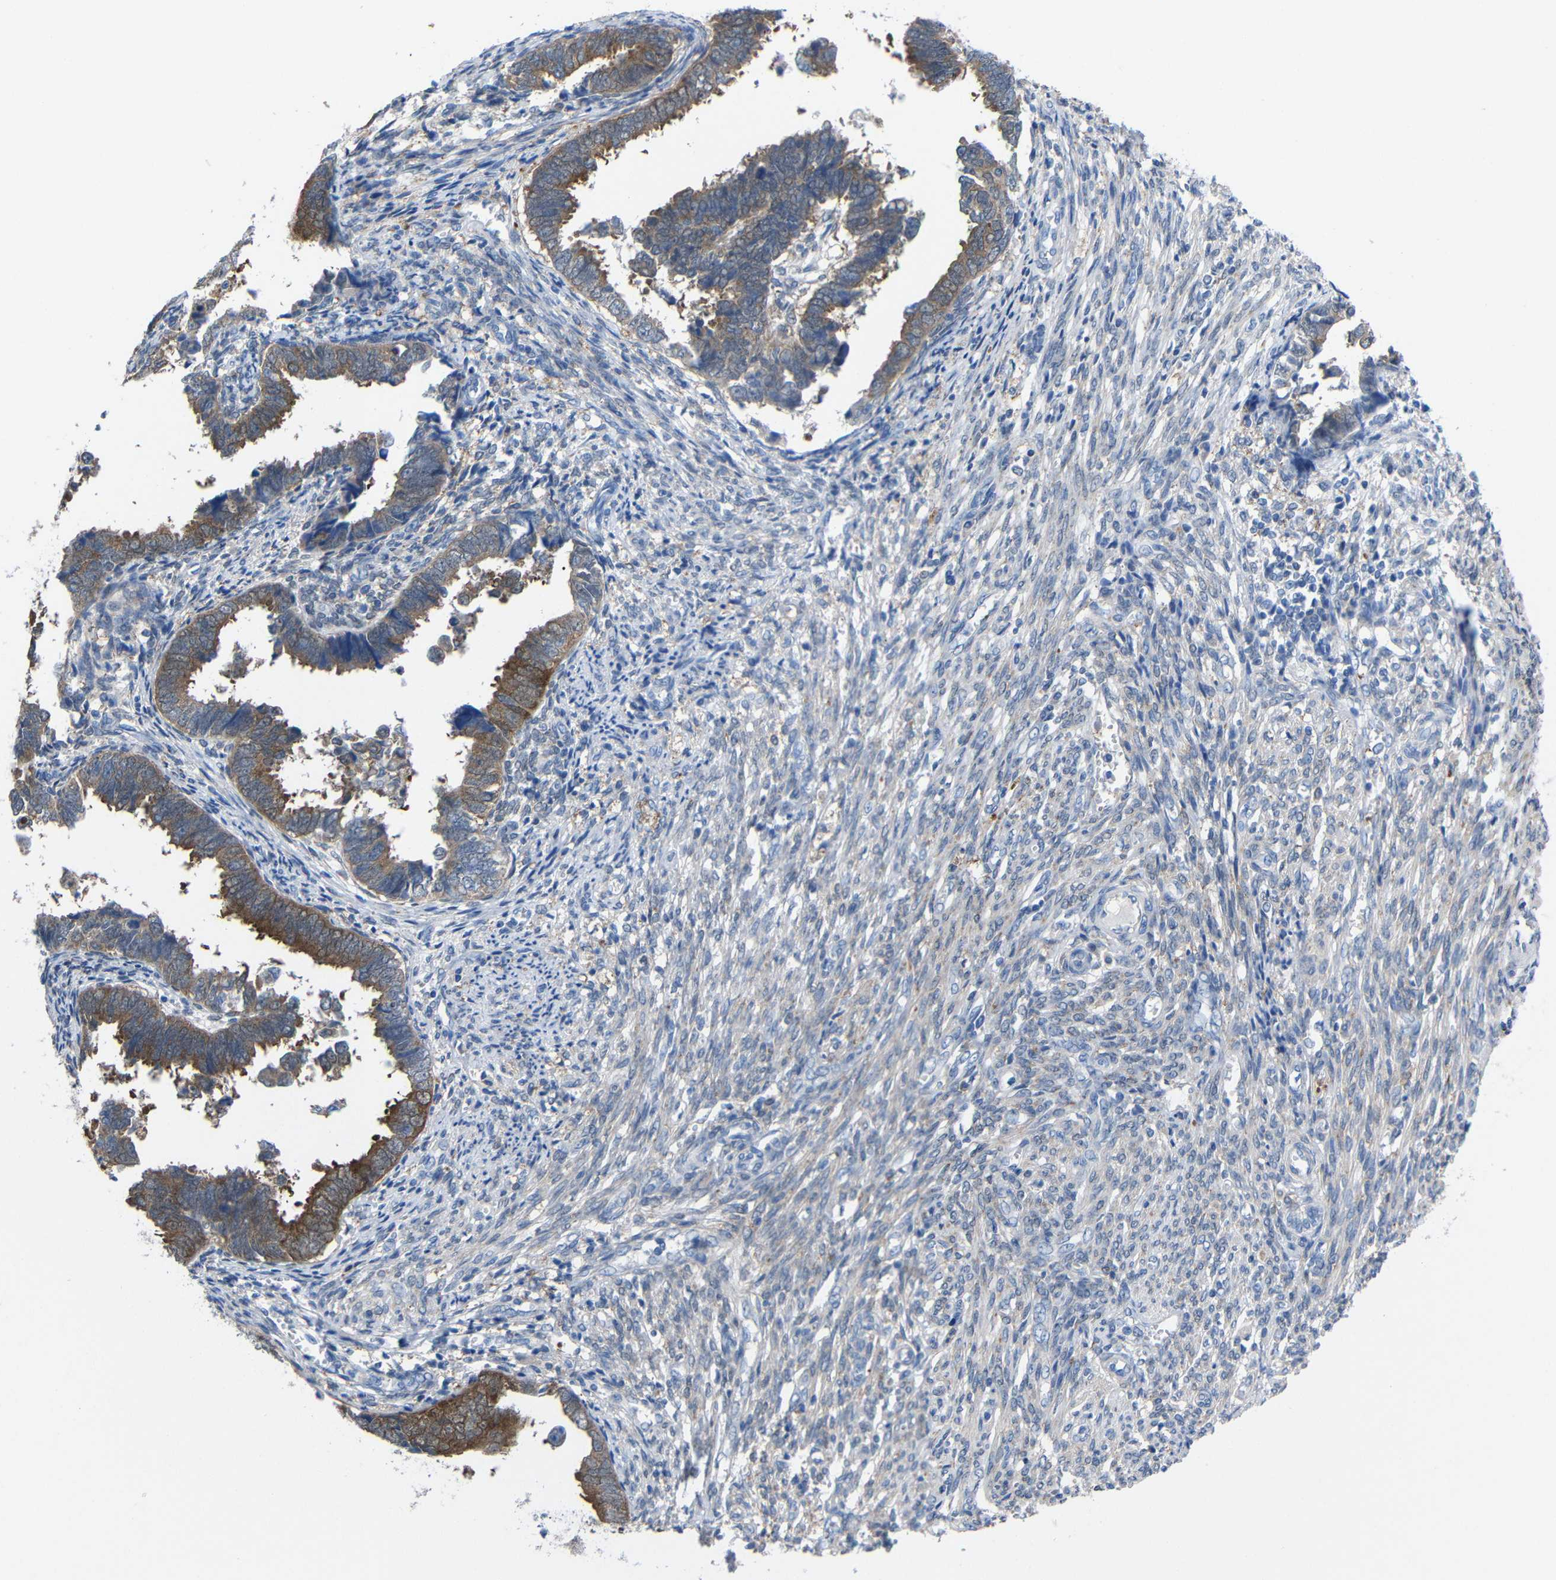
{"staining": {"intensity": "moderate", "quantity": ">75%", "location": "cytoplasmic/membranous"}, "tissue": "endometrial cancer", "cell_type": "Tumor cells", "image_type": "cancer", "snomed": [{"axis": "morphology", "description": "Adenocarcinoma, NOS"}, {"axis": "topography", "description": "Endometrium"}], "caption": "Immunohistochemistry of human endometrial cancer exhibits medium levels of moderate cytoplasmic/membranous staining in approximately >75% of tumor cells. The protein is stained brown, and the nuclei are stained in blue (DAB (3,3'-diaminobenzidine) IHC with brightfield microscopy, high magnification).", "gene": "PEBP1", "patient": {"sex": "female", "age": 75}}